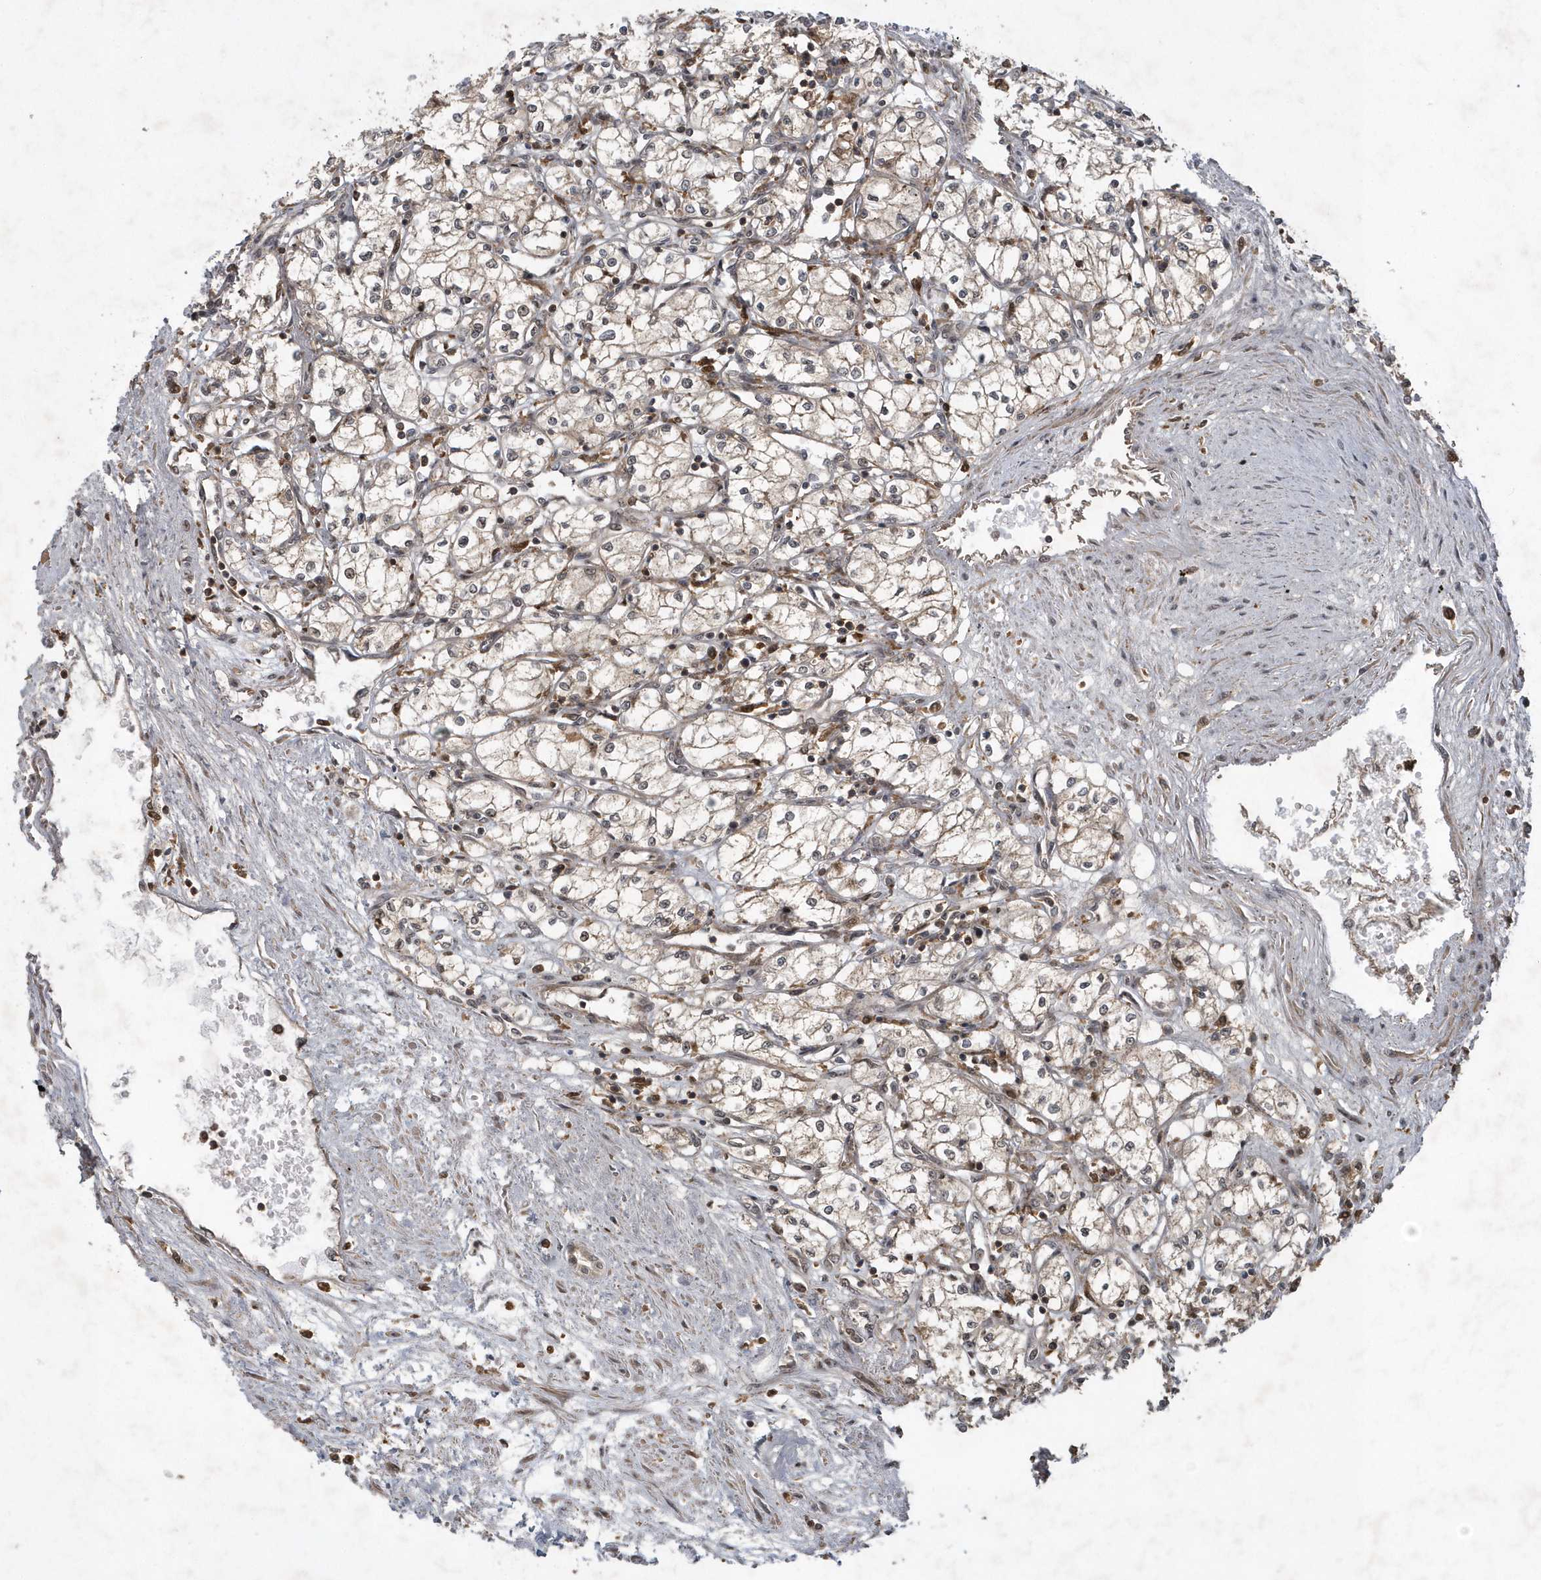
{"staining": {"intensity": "weak", "quantity": "<25%", "location": "cytoplasmic/membranous,nuclear"}, "tissue": "renal cancer", "cell_type": "Tumor cells", "image_type": "cancer", "snomed": [{"axis": "morphology", "description": "Adenocarcinoma, NOS"}, {"axis": "topography", "description": "Kidney"}], "caption": "This micrograph is of renal cancer (adenocarcinoma) stained with immunohistochemistry to label a protein in brown with the nuclei are counter-stained blue. There is no positivity in tumor cells. (Immunohistochemistry (ihc), brightfield microscopy, high magnification).", "gene": "LACC1", "patient": {"sex": "male", "age": 59}}